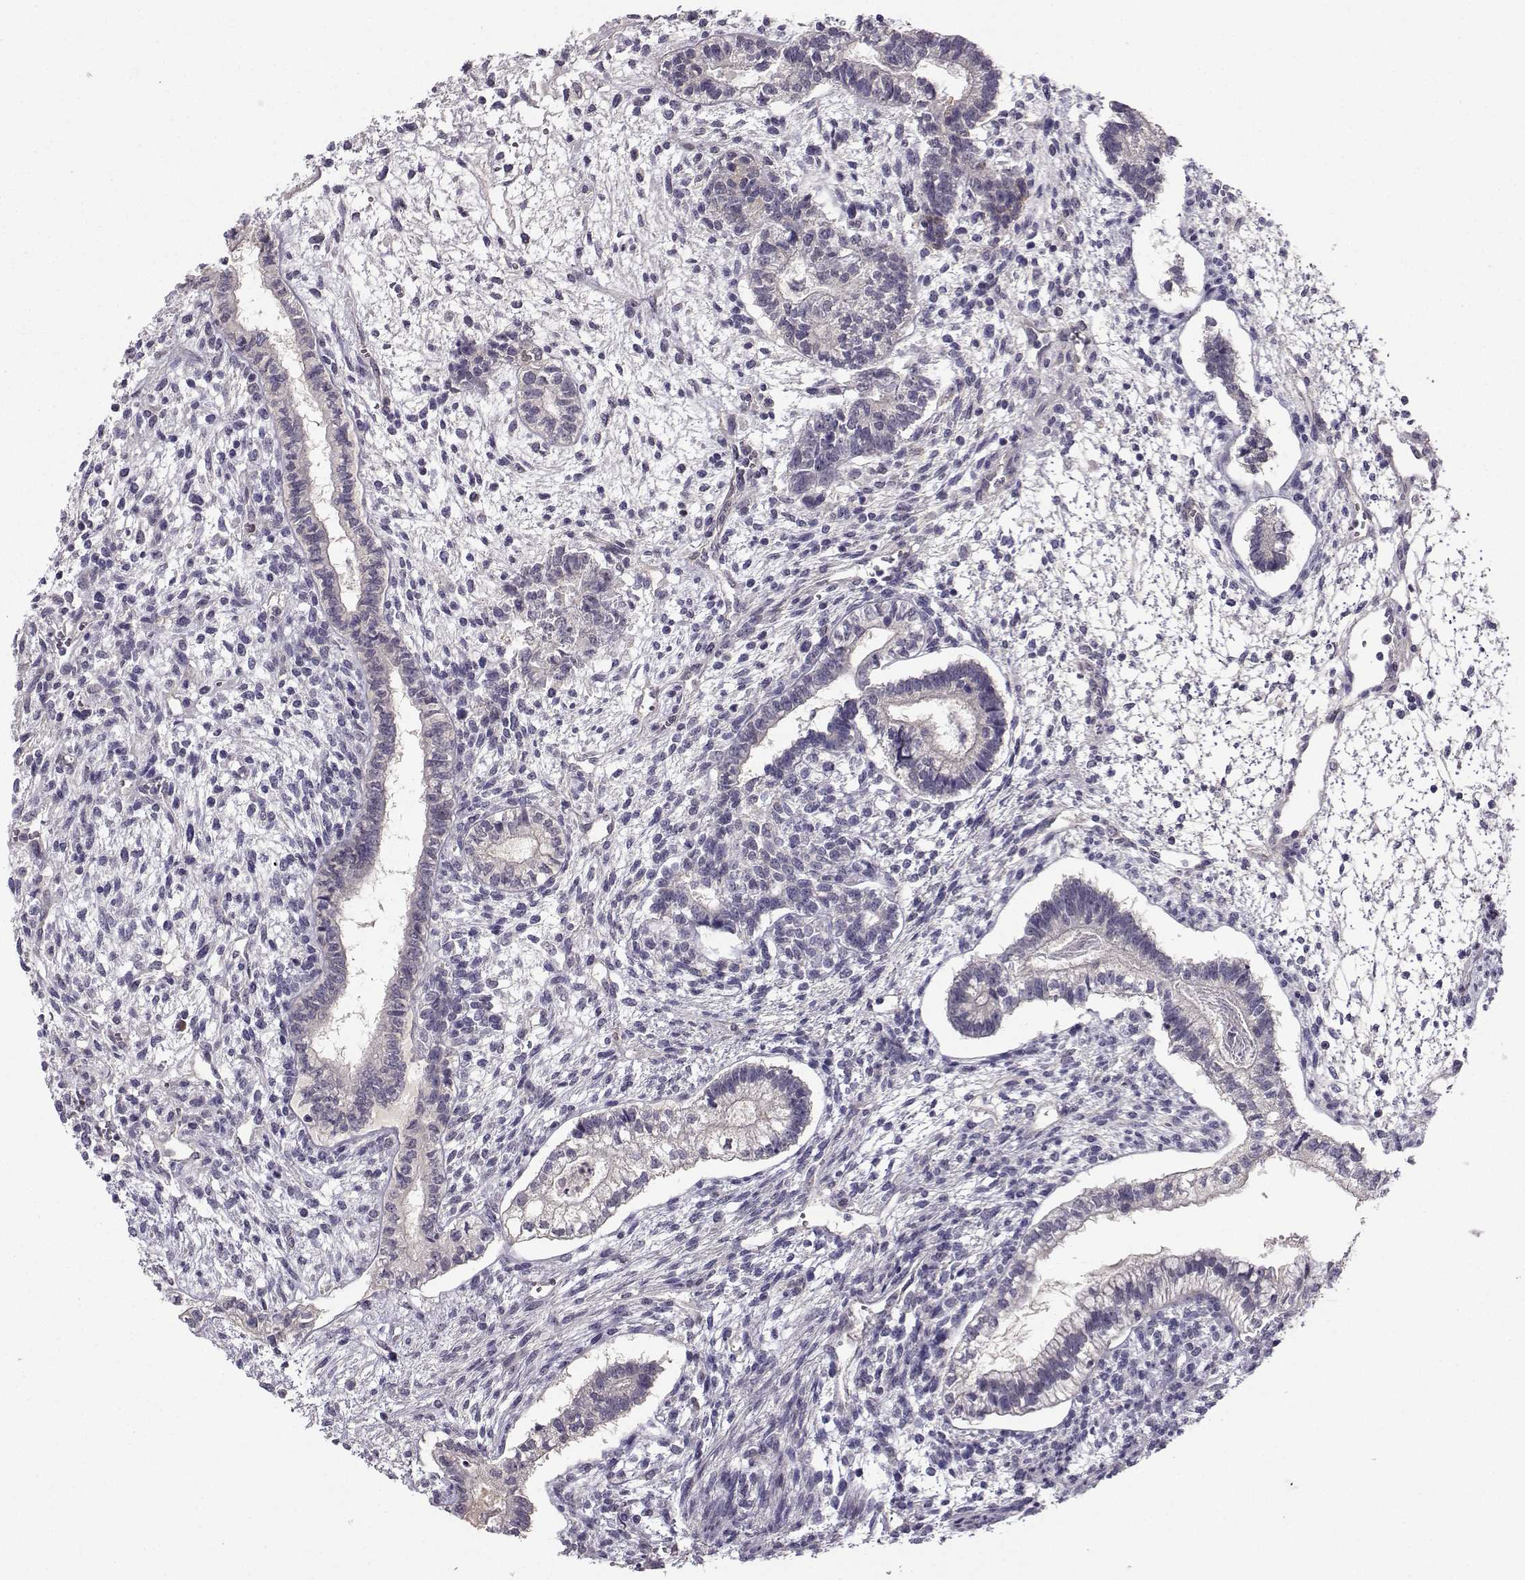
{"staining": {"intensity": "negative", "quantity": "none", "location": "none"}, "tissue": "testis cancer", "cell_type": "Tumor cells", "image_type": "cancer", "snomed": [{"axis": "morphology", "description": "Carcinoma, Embryonal, NOS"}, {"axis": "topography", "description": "Testis"}], "caption": "This is an immunohistochemistry (IHC) photomicrograph of human testis embryonal carcinoma. There is no staining in tumor cells.", "gene": "NQO1", "patient": {"sex": "male", "age": 37}}